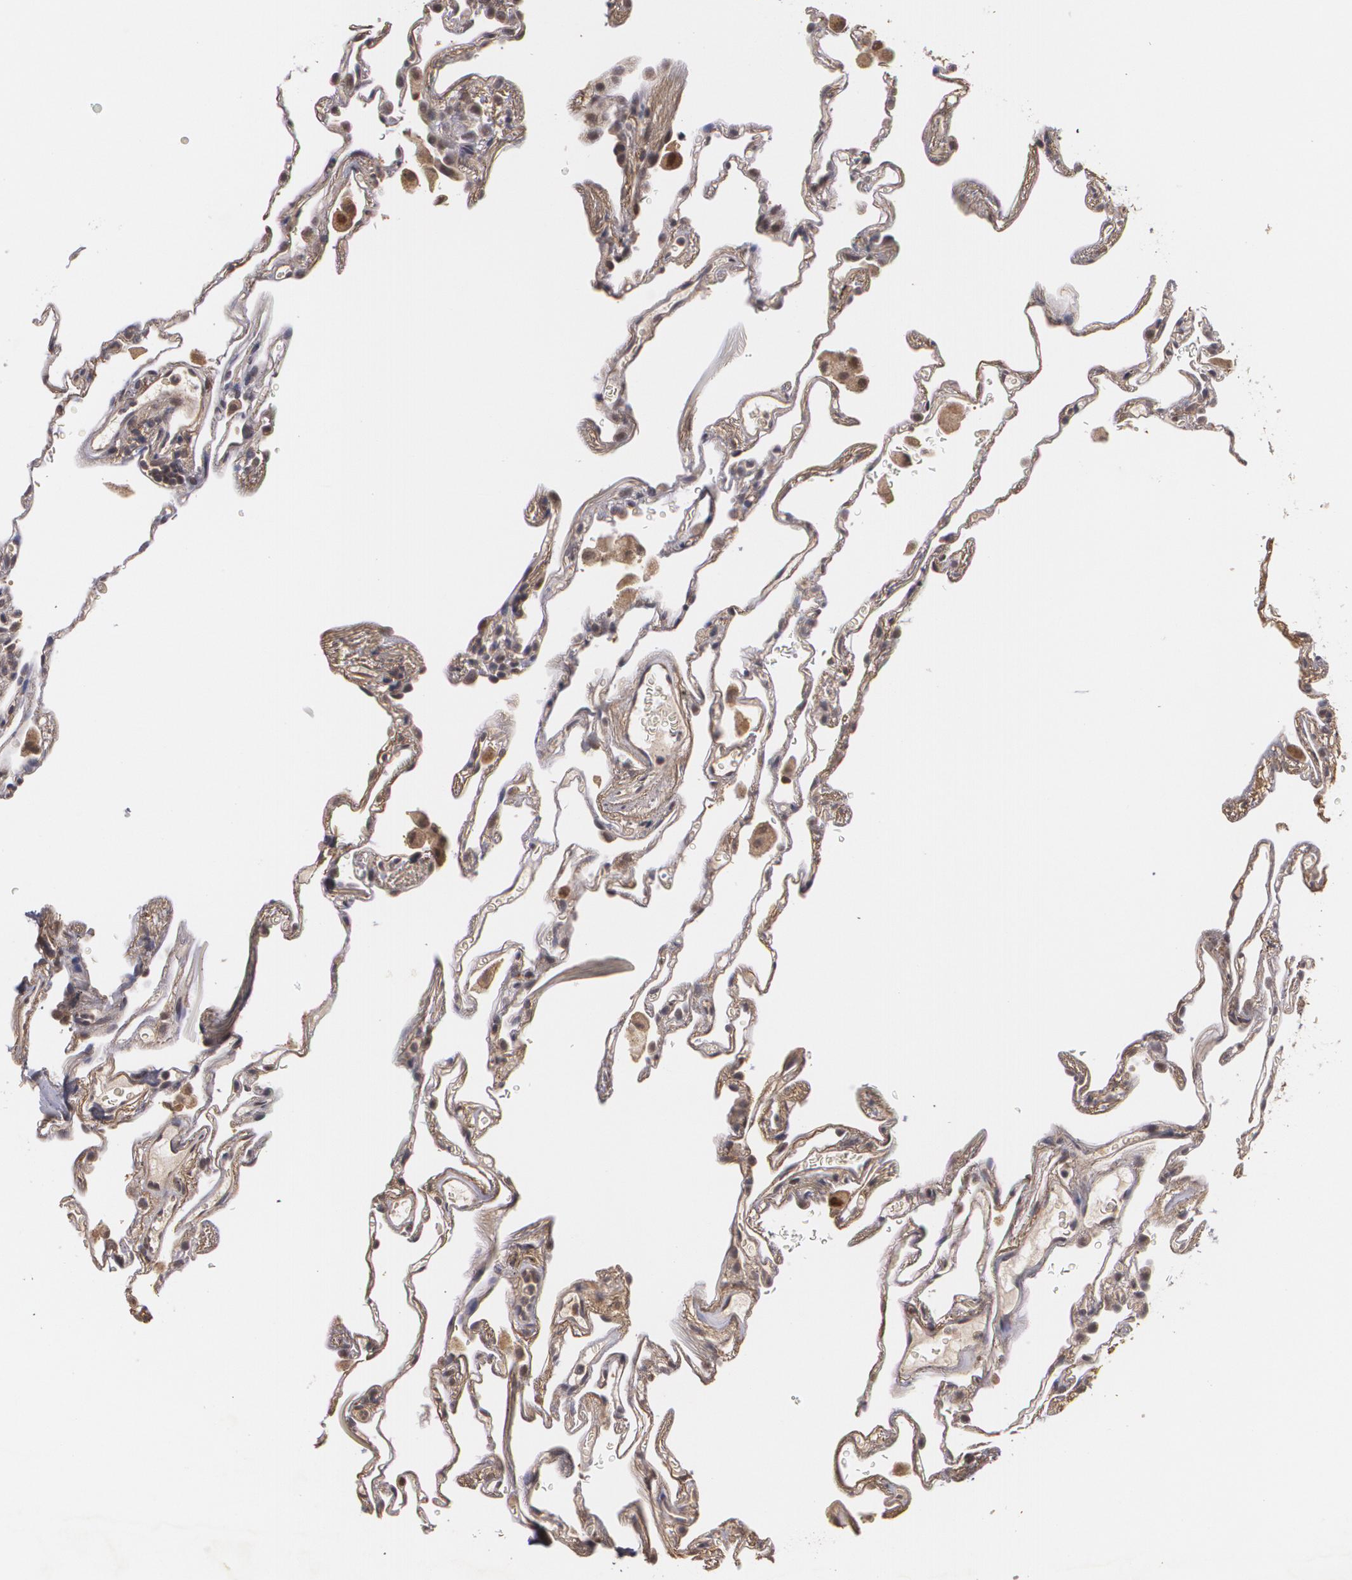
{"staining": {"intensity": "negative", "quantity": "none", "location": "none"}, "tissue": "lung", "cell_type": "Alveolar cells", "image_type": "normal", "snomed": [{"axis": "morphology", "description": "Normal tissue, NOS"}, {"axis": "morphology", "description": "Inflammation, NOS"}, {"axis": "topography", "description": "Lung"}], "caption": "Immunohistochemistry of unremarkable lung exhibits no staining in alveolar cells. (Stains: DAB (3,3'-diaminobenzidine) IHC with hematoxylin counter stain, Microscopy: brightfield microscopy at high magnification).", "gene": "BRCA1", "patient": {"sex": "male", "age": 69}}